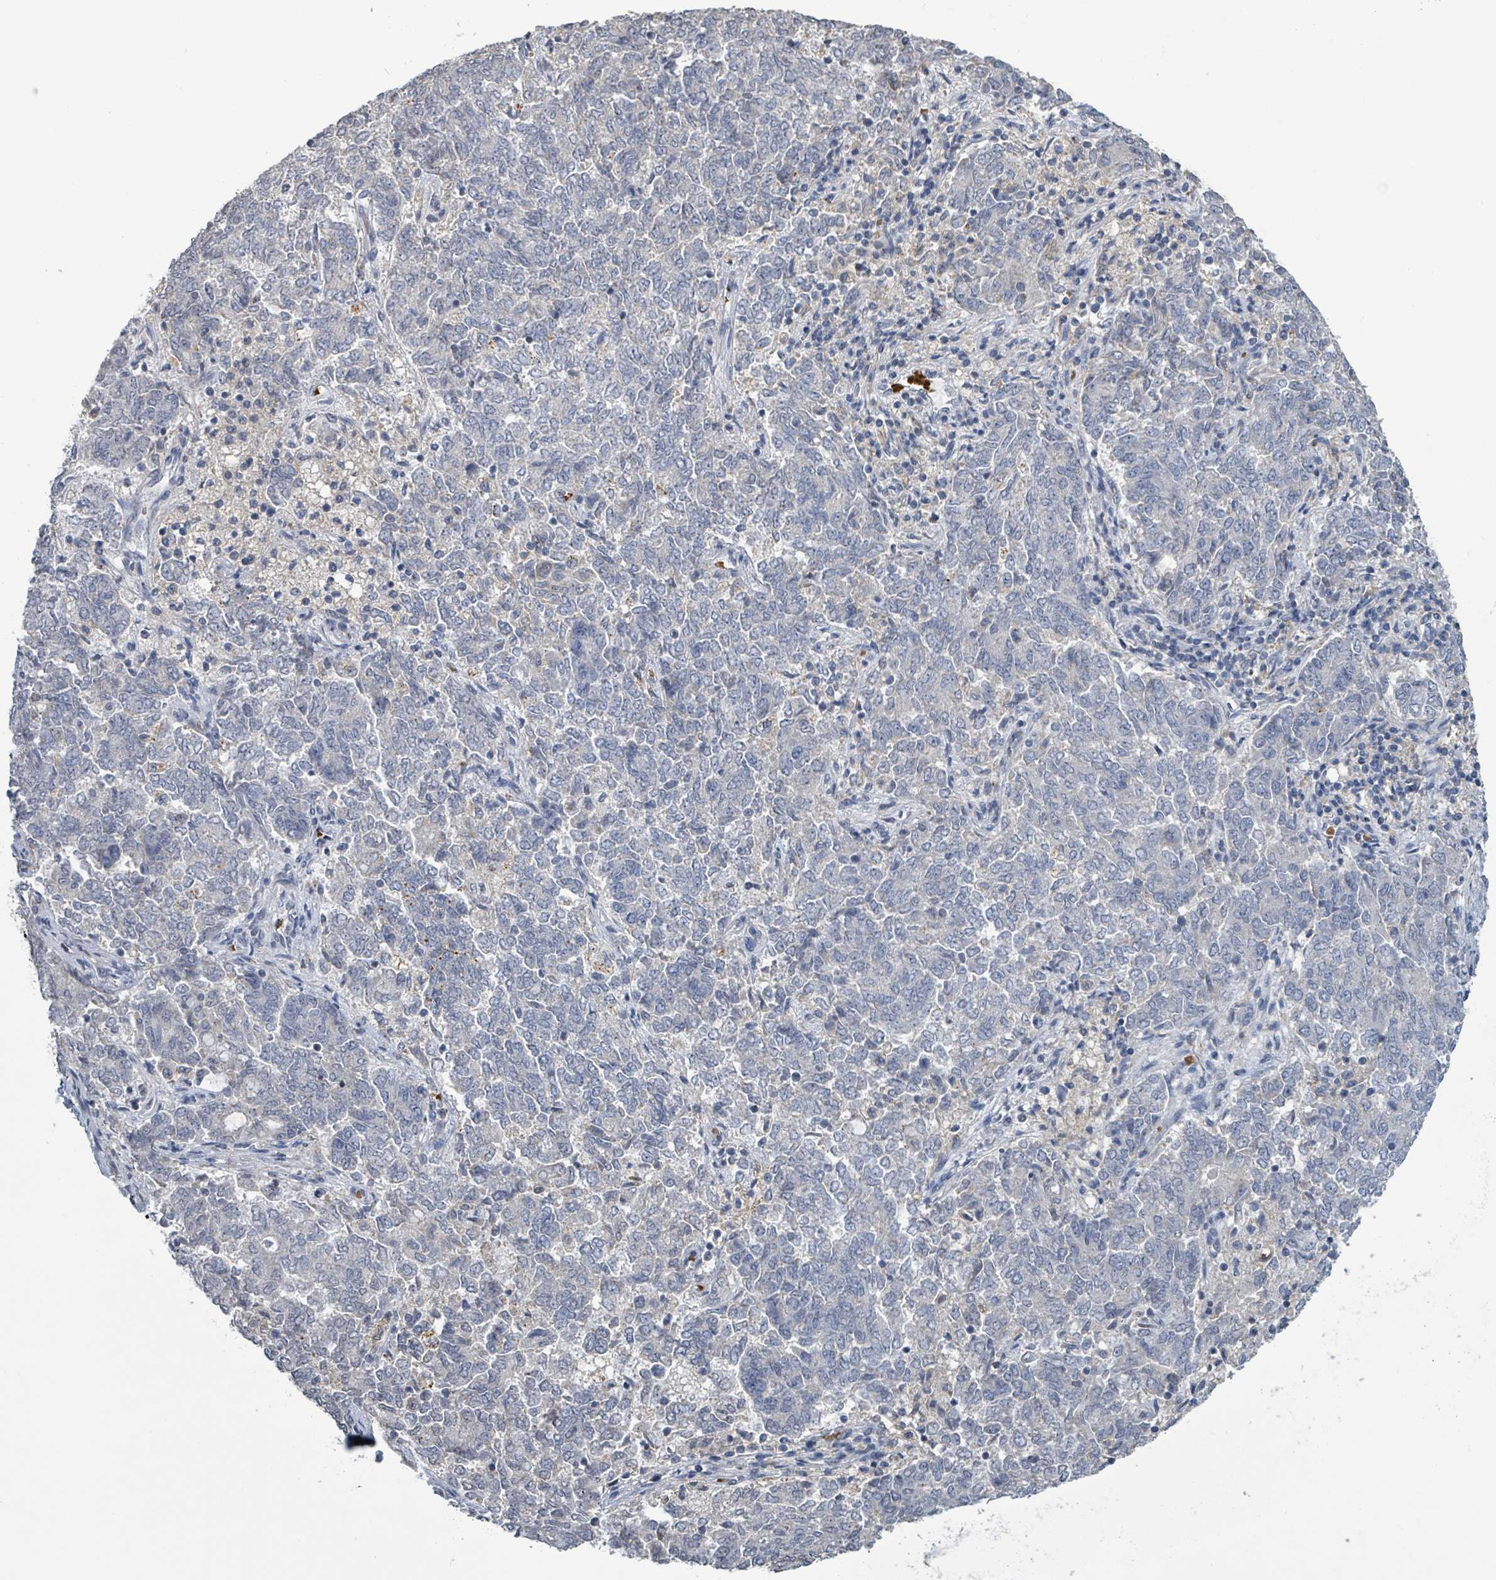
{"staining": {"intensity": "negative", "quantity": "none", "location": "none"}, "tissue": "endometrial cancer", "cell_type": "Tumor cells", "image_type": "cancer", "snomed": [{"axis": "morphology", "description": "Adenocarcinoma, NOS"}, {"axis": "topography", "description": "Endometrium"}], "caption": "Tumor cells are negative for protein expression in human adenocarcinoma (endometrial).", "gene": "SEBOX", "patient": {"sex": "female", "age": 80}}